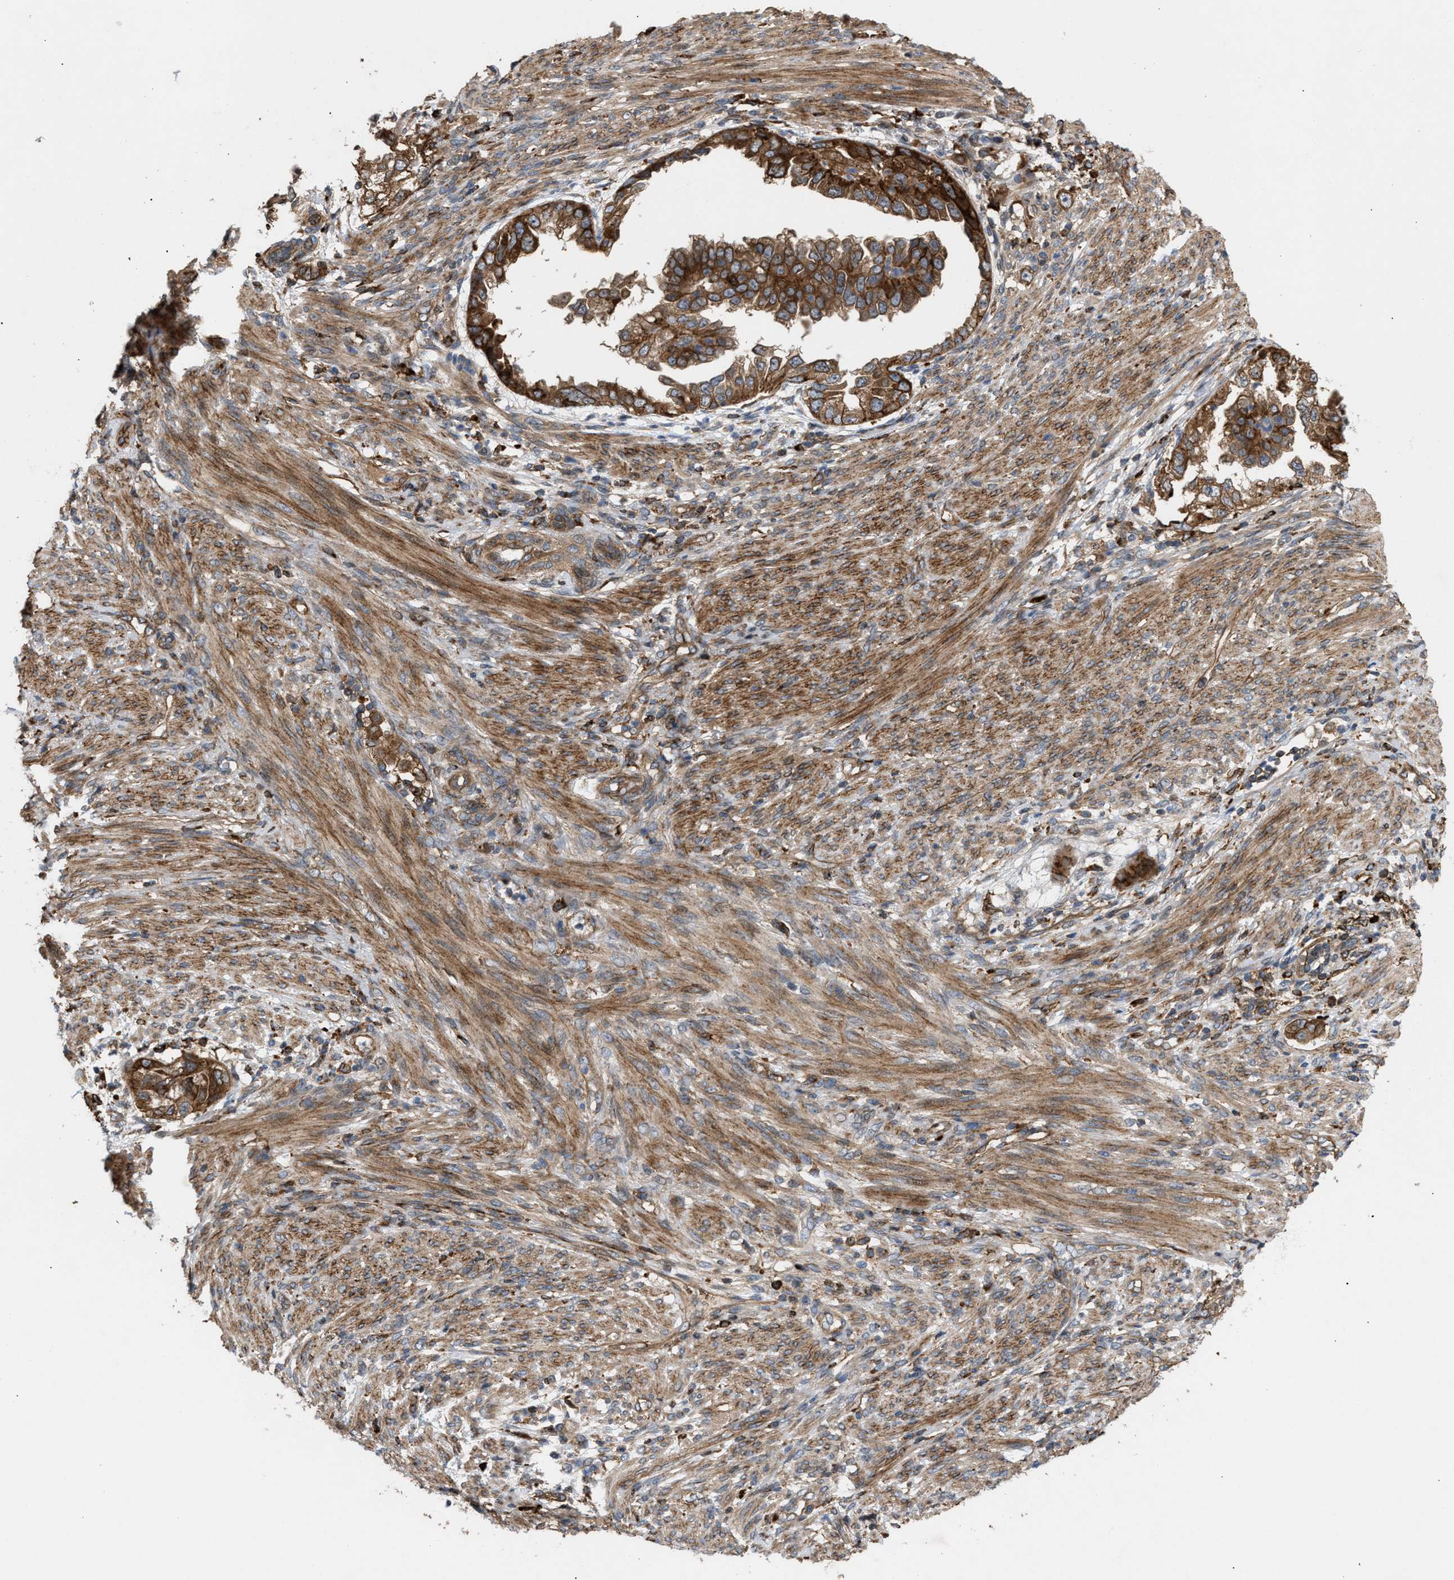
{"staining": {"intensity": "moderate", "quantity": ">75%", "location": "cytoplasmic/membranous"}, "tissue": "endometrial cancer", "cell_type": "Tumor cells", "image_type": "cancer", "snomed": [{"axis": "morphology", "description": "Adenocarcinoma, NOS"}, {"axis": "topography", "description": "Endometrium"}], "caption": "A high-resolution histopathology image shows IHC staining of endometrial cancer (adenocarcinoma), which demonstrates moderate cytoplasmic/membranous staining in approximately >75% of tumor cells. (DAB (3,3'-diaminobenzidine) IHC with brightfield microscopy, high magnification).", "gene": "GCC1", "patient": {"sex": "female", "age": 85}}